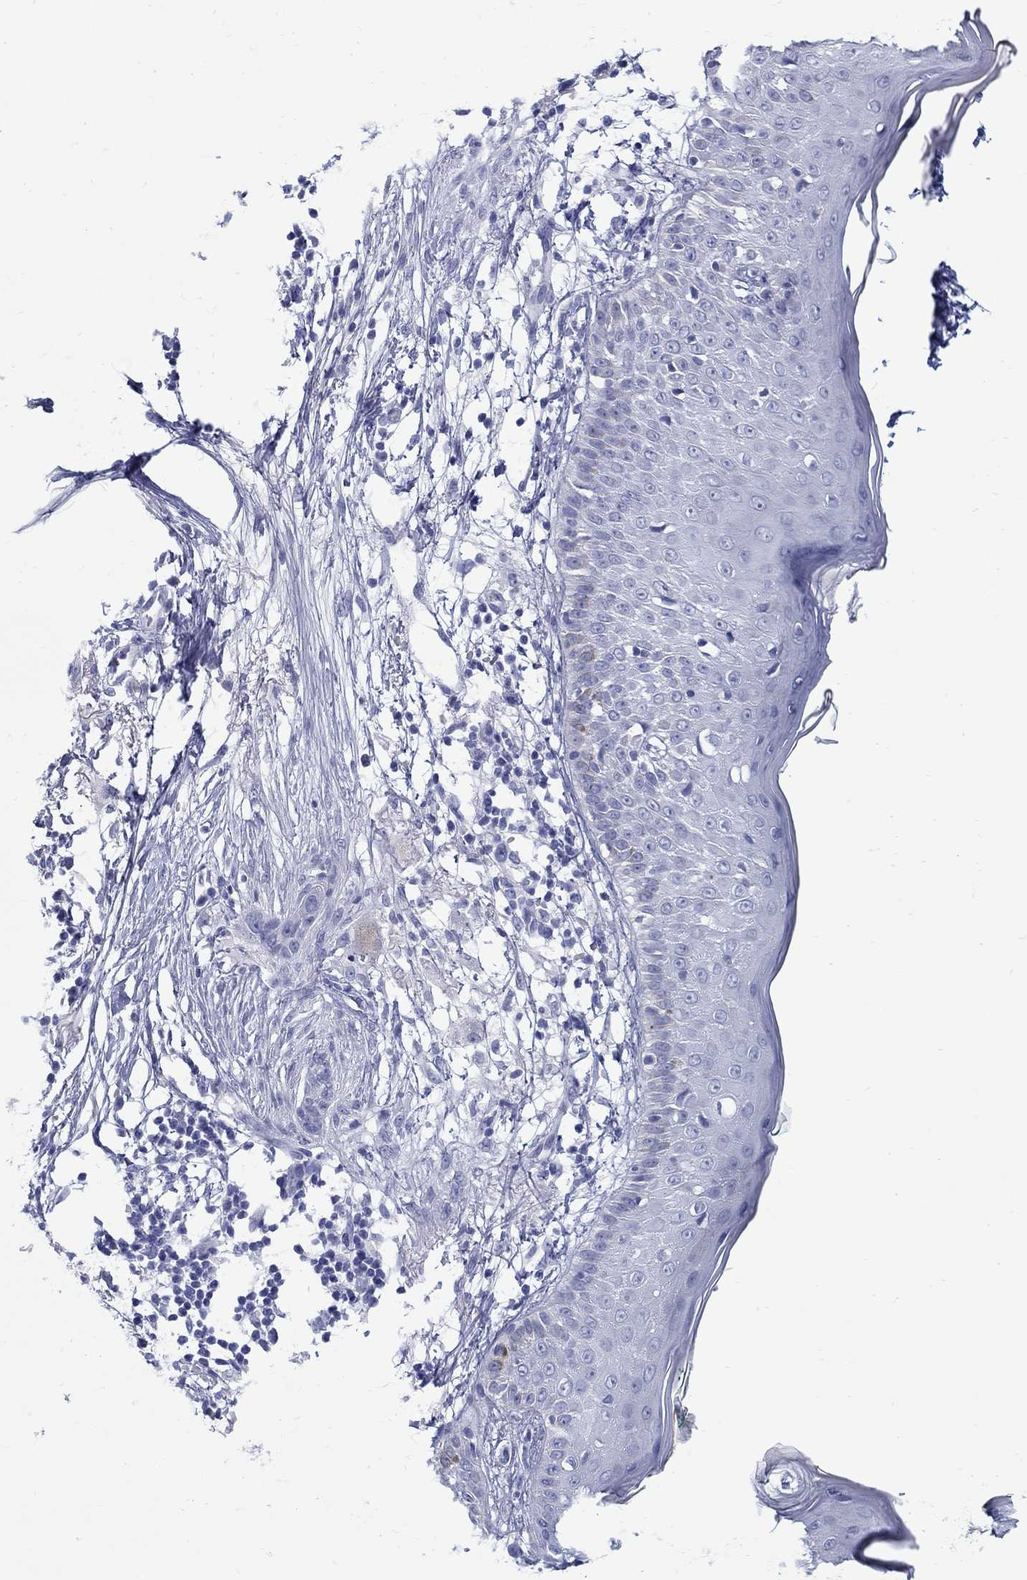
{"staining": {"intensity": "negative", "quantity": "none", "location": "none"}, "tissue": "skin cancer", "cell_type": "Tumor cells", "image_type": "cancer", "snomed": [{"axis": "morphology", "description": "Normal tissue, NOS"}, {"axis": "morphology", "description": "Basal cell carcinoma"}, {"axis": "topography", "description": "Skin"}], "caption": "DAB (3,3'-diaminobenzidine) immunohistochemical staining of human basal cell carcinoma (skin) exhibits no significant staining in tumor cells. The staining was performed using DAB (3,3'-diaminobenzidine) to visualize the protein expression in brown, while the nuclei were stained in blue with hematoxylin (Magnification: 20x).", "gene": "ABCA4", "patient": {"sex": "male", "age": 84}}